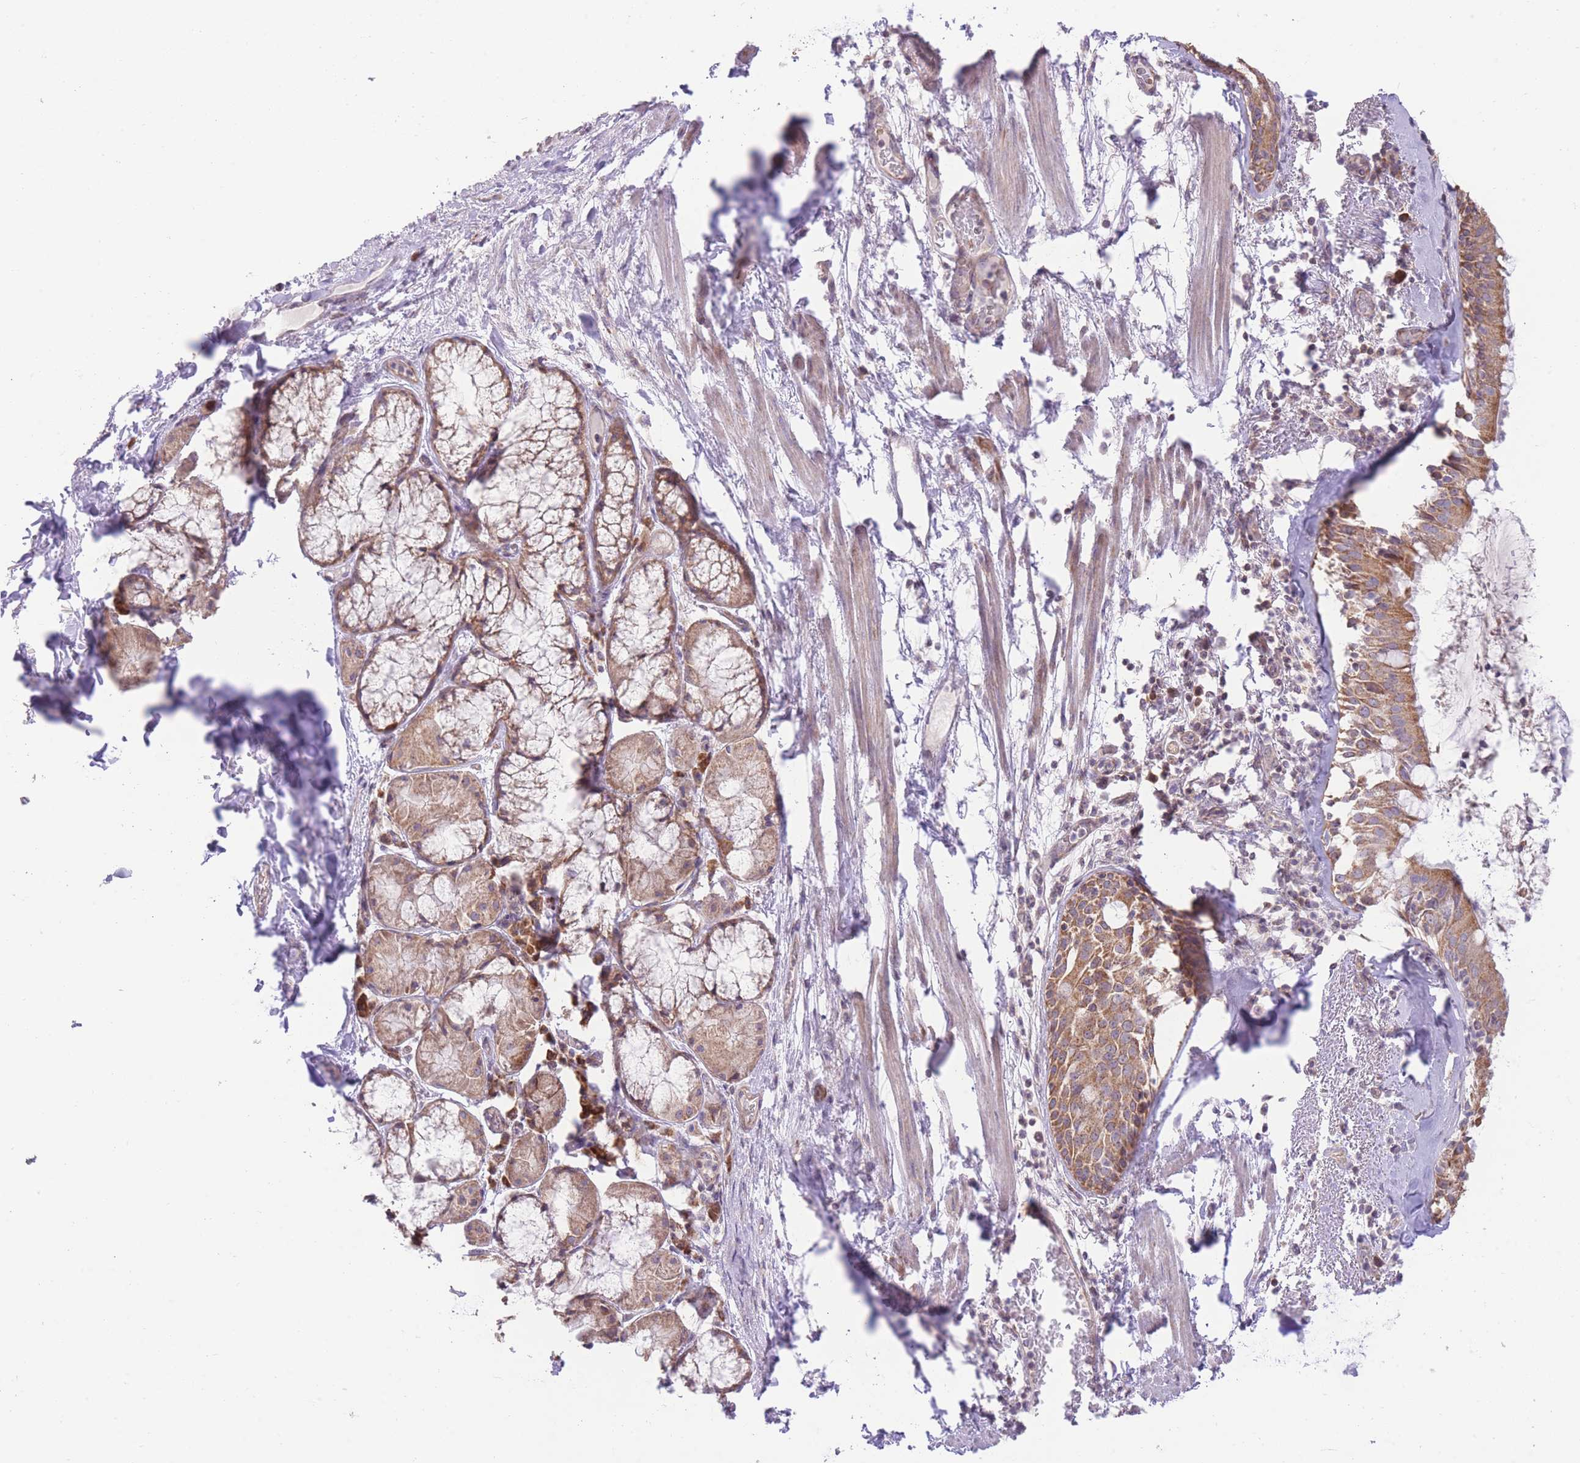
{"staining": {"intensity": "moderate", "quantity": ">75%", "location": "cytoplasmic/membranous"}, "tissue": "bronchus", "cell_type": "Respiratory epithelial cells", "image_type": "normal", "snomed": [{"axis": "morphology", "description": "Normal tissue, NOS"}, {"axis": "topography", "description": "Cartilage tissue"}, {"axis": "topography", "description": "Bronchus"}], "caption": "Normal bronchus reveals moderate cytoplasmic/membranous positivity in approximately >75% of respiratory epithelial cells (brown staining indicates protein expression, while blue staining denotes nuclei)..", "gene": "BOLA2B", "patient": {"sex": "male", "age": 63}}